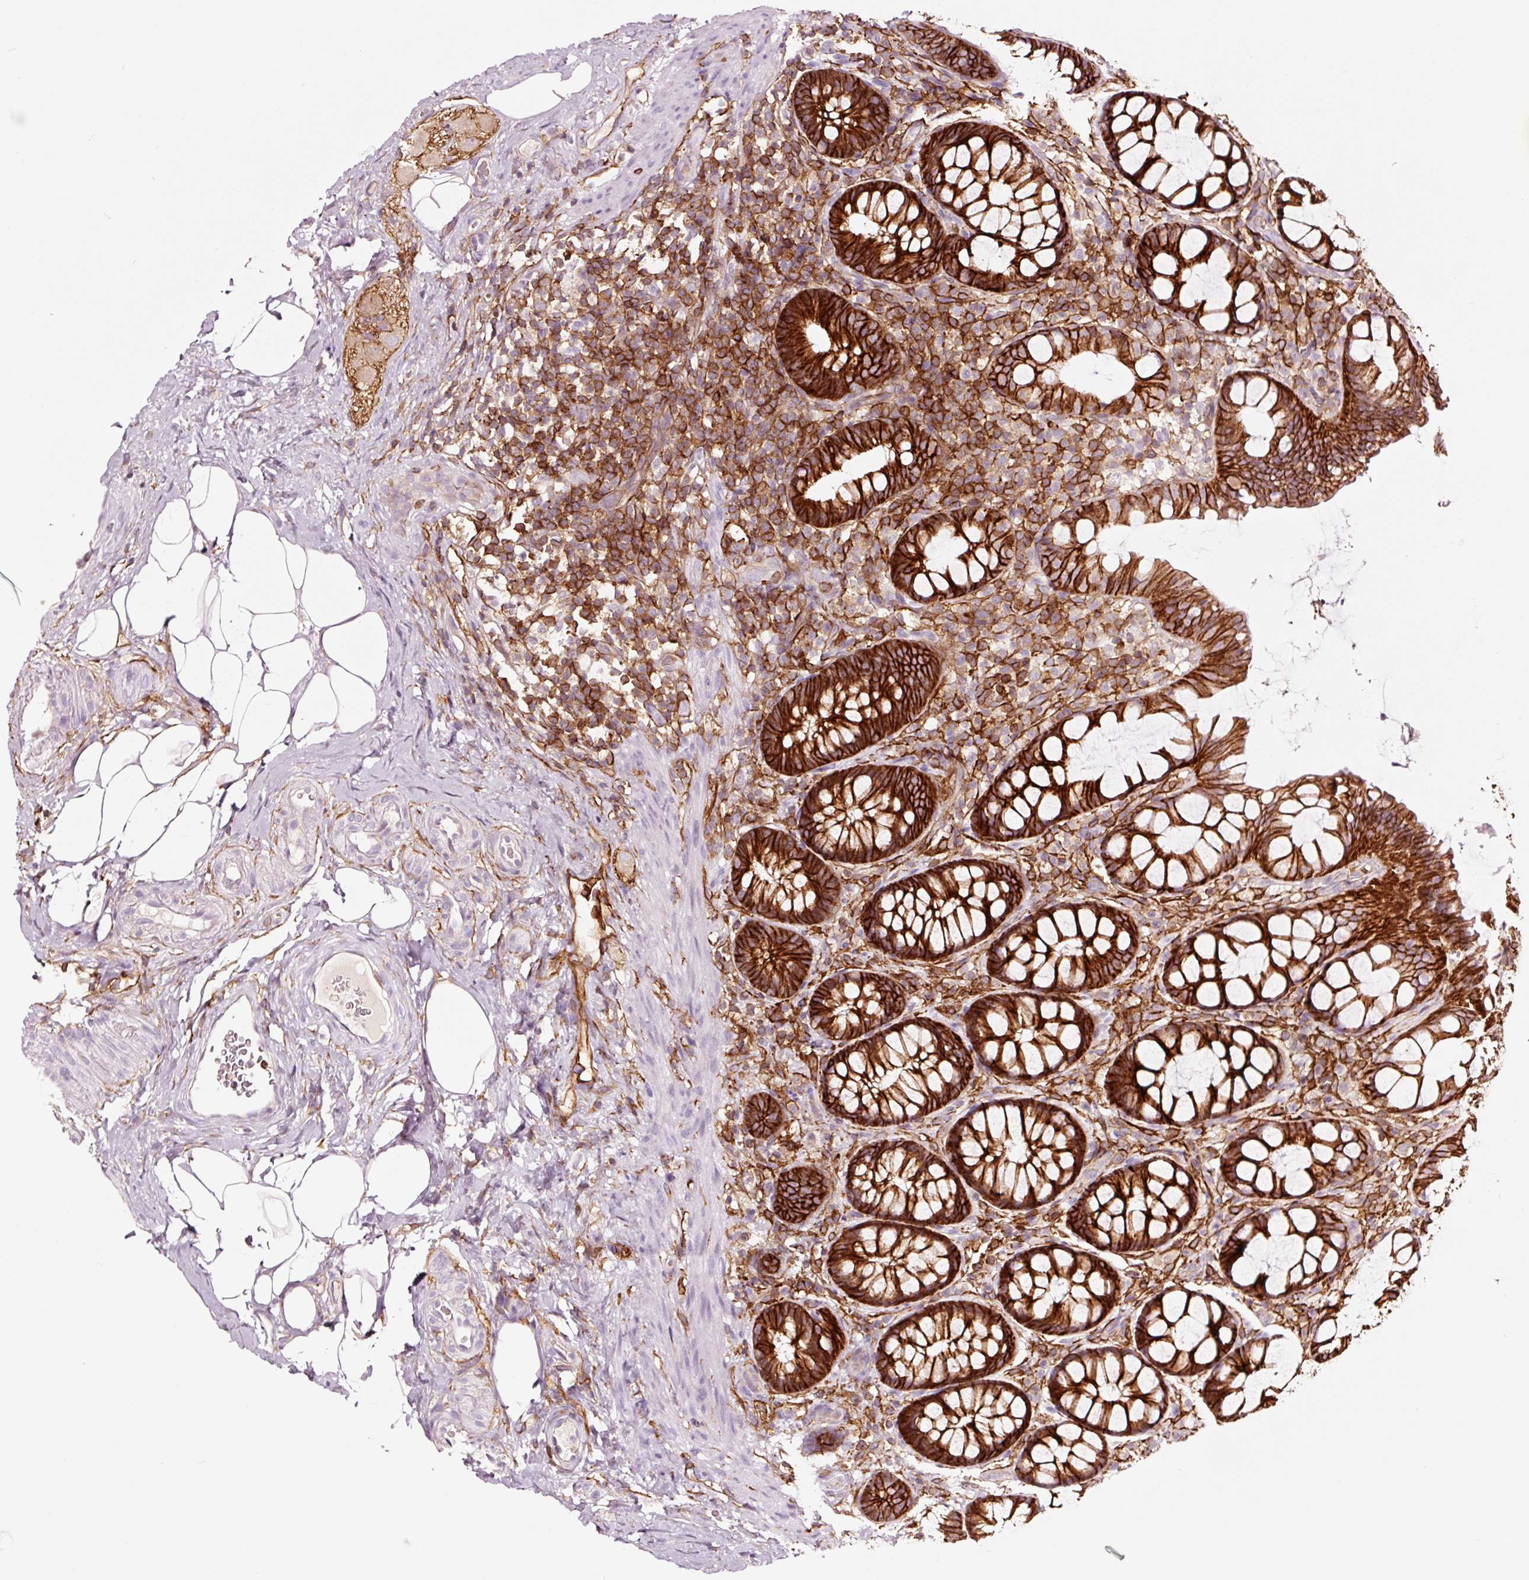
{"staining": {"intensity": "strong", "quantity": ">75%", "location": "cytoplasmic/membranous"}, "tissue": "rectum", "cell_type": "Glandular cells", "image_type": "normal", "snomed": [{"axis": "morphology", "description": "Normal tissue, NOS"}, {"axis": "topography", "description": "Rectum"}], "caption": "Immunohistochemistry of normal human rectum displays high levels of strong cytoplasmic/membranous staining in approximately >75% of glandular cells.", "gene": "ADD3", "patient": {"sex": "female", "age": 67}}